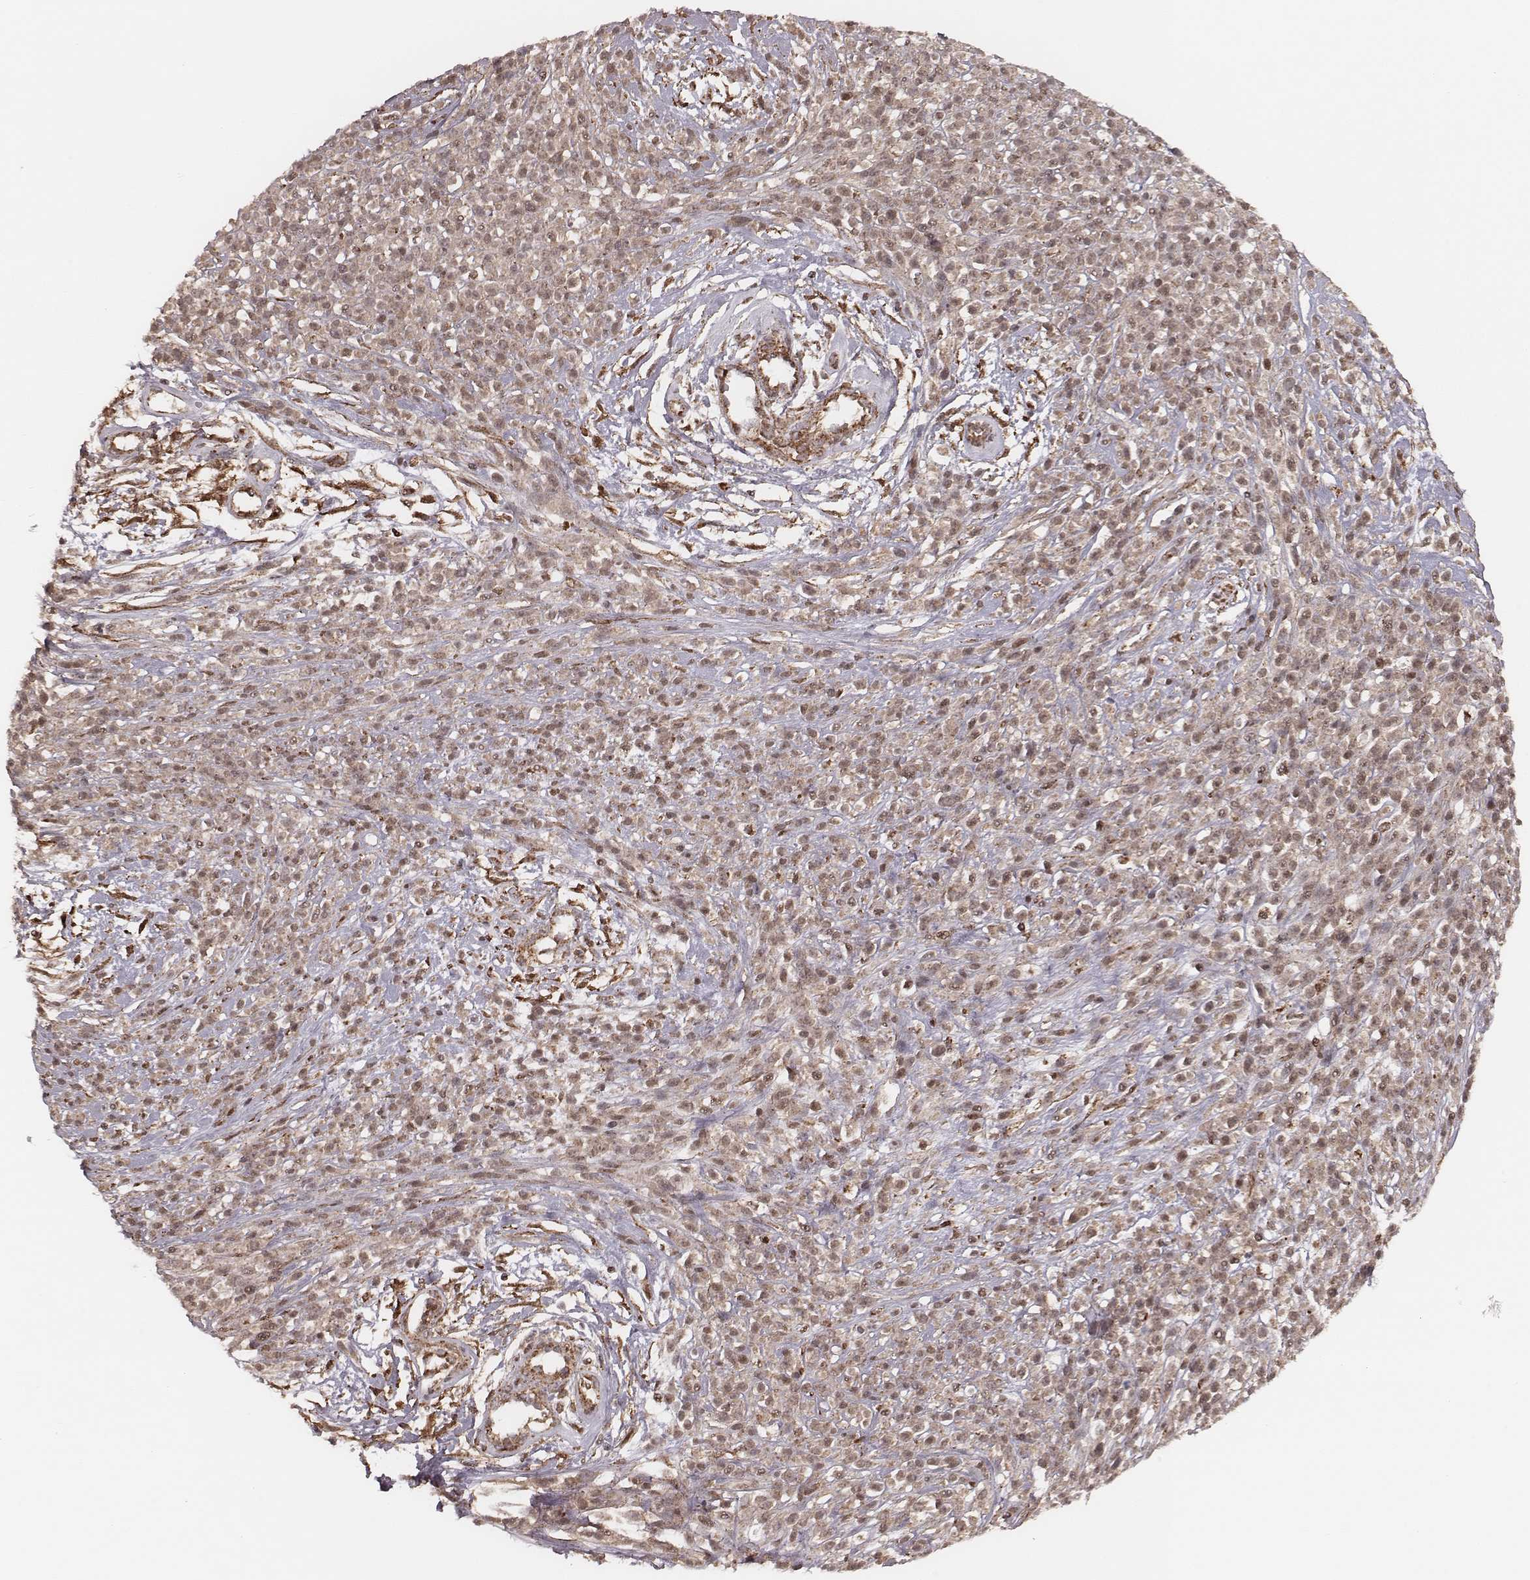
{"staining": {"intensity": "weak", "quantity": ">75%", "location": "cytoplasmic/membranous"}, "tissue": "melanoma", "cell_type": "Tumor cells", "image_type": "cancer", "snomed": [{"axis": "morphology", "description": "Malignant melanoma, NOS"}, {"axis": "topography", "description": "Skin"}, {"axis": "topography", "description": "Skin of trunk"}], "caption": "Weak cytoplasmic/membranous expression for a protein is identified in about >75% of tumor cells of melanoma using immunohistochemistry (IHC).", "gene": "NDUFA7", "patient": {"sex": "male", "age": 74}}